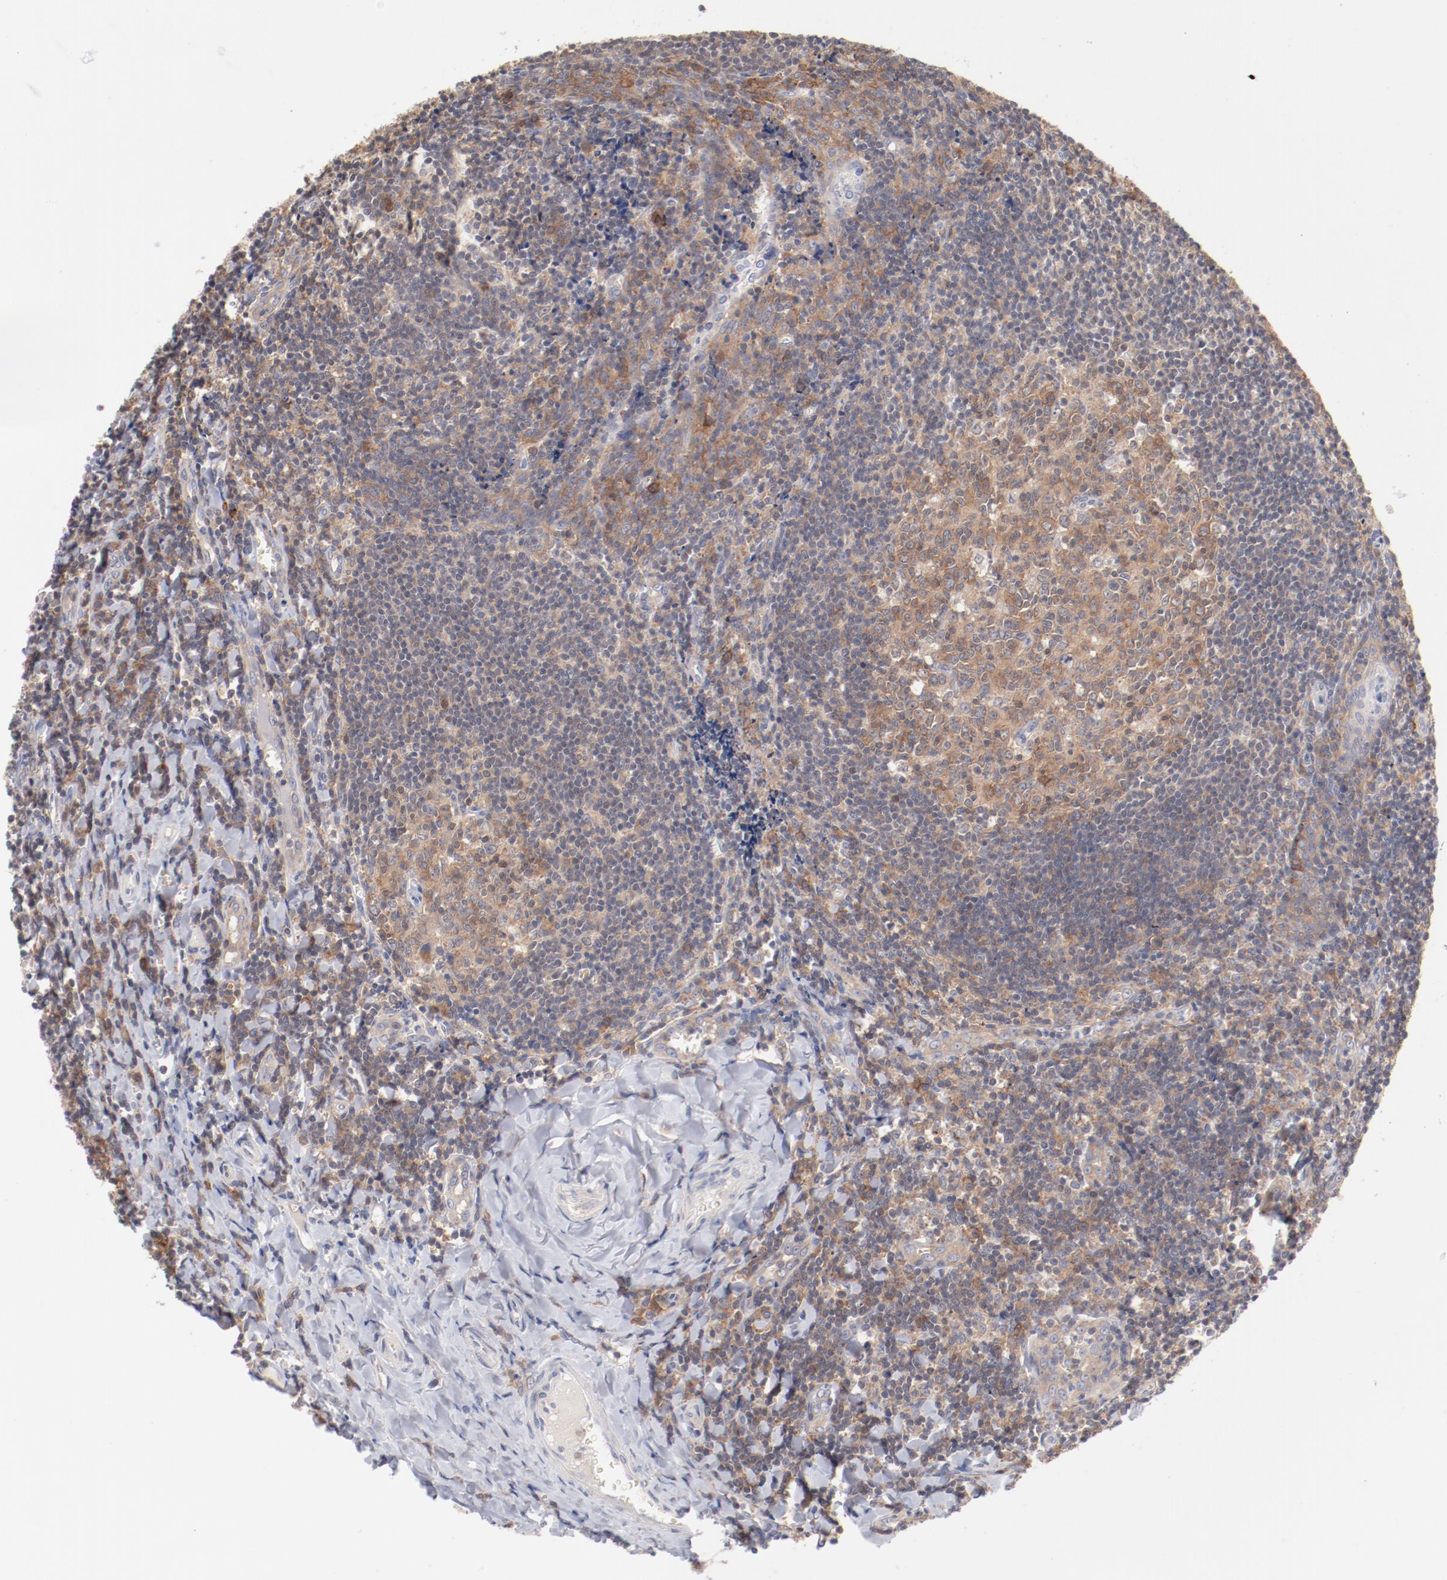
{"staining": {"intensity": "moderate", "quantity": ">75%", "location": "cytoplasmic/membranous"}, "tissue": "tonsil", "cell_type": "Germinal center cells", "image_type": "normal", "snomed": [{"axis": "morphology", "description": "Normal tissue, NOS"}, {"axis": "topography", "description": "Tonsil"}], "caption": "Moderate cytoplasmic/membranous protein positivity is present in about >75% of germinal center cells in tonsil. Using DAB (brown) and hematoxylin (blue) stains, captured at high magnification using brightfield microscopy.", "gene": "SETD3", "patient": {"sex": "male", "age": 20}}